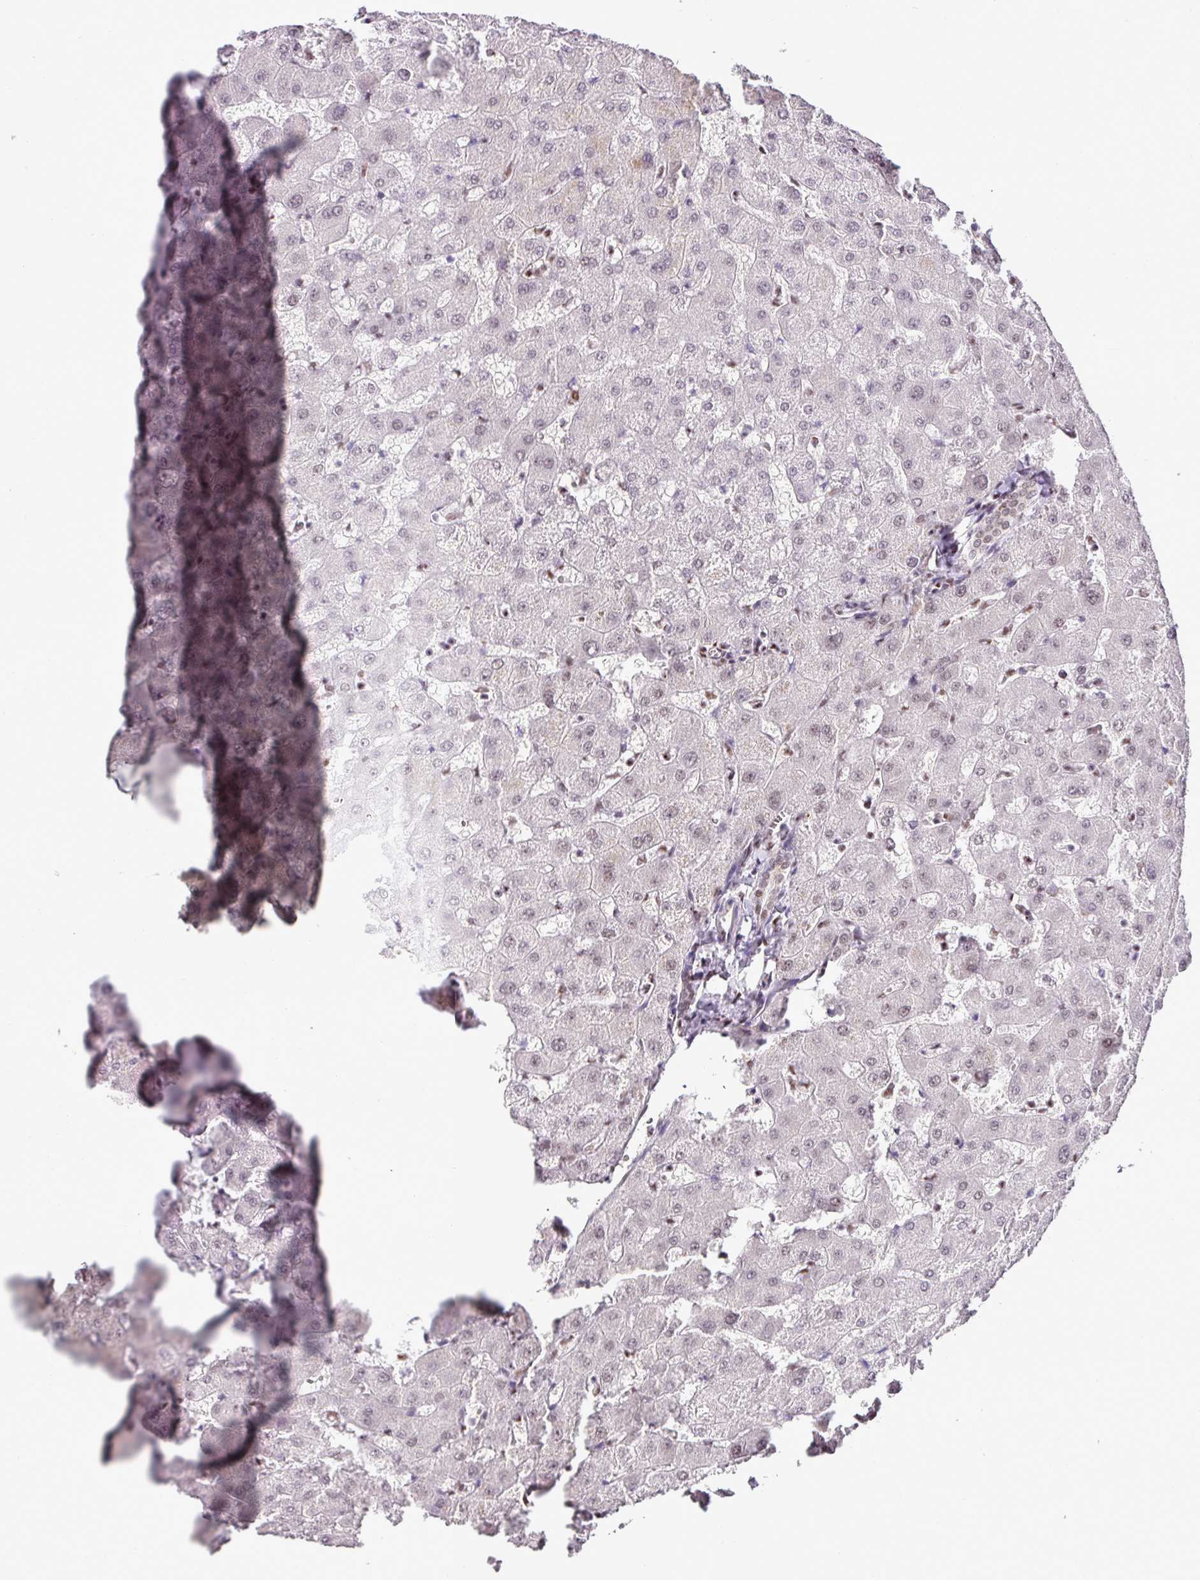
{"staining": {"intensity": "moderate", "quantity": "25%-75%", "location": "nuclear"}, "tissue": "liver", "cell_type": "Cholangiocytes", "image_type": "normal", "snomed": [{"axis": "morphology", "description": "Normal tissue, NOS"}, {"axis": "topography", "description": "Liver"}], "caption": "The image shows a brown stain indicating the presence of a protein in the nuclear of cholangiocytes in liver. (DAB IHC with brightfield microscopy, high magnification).", "gene": "PGAP4", "patient": {"sex": "female", "age": 63}}